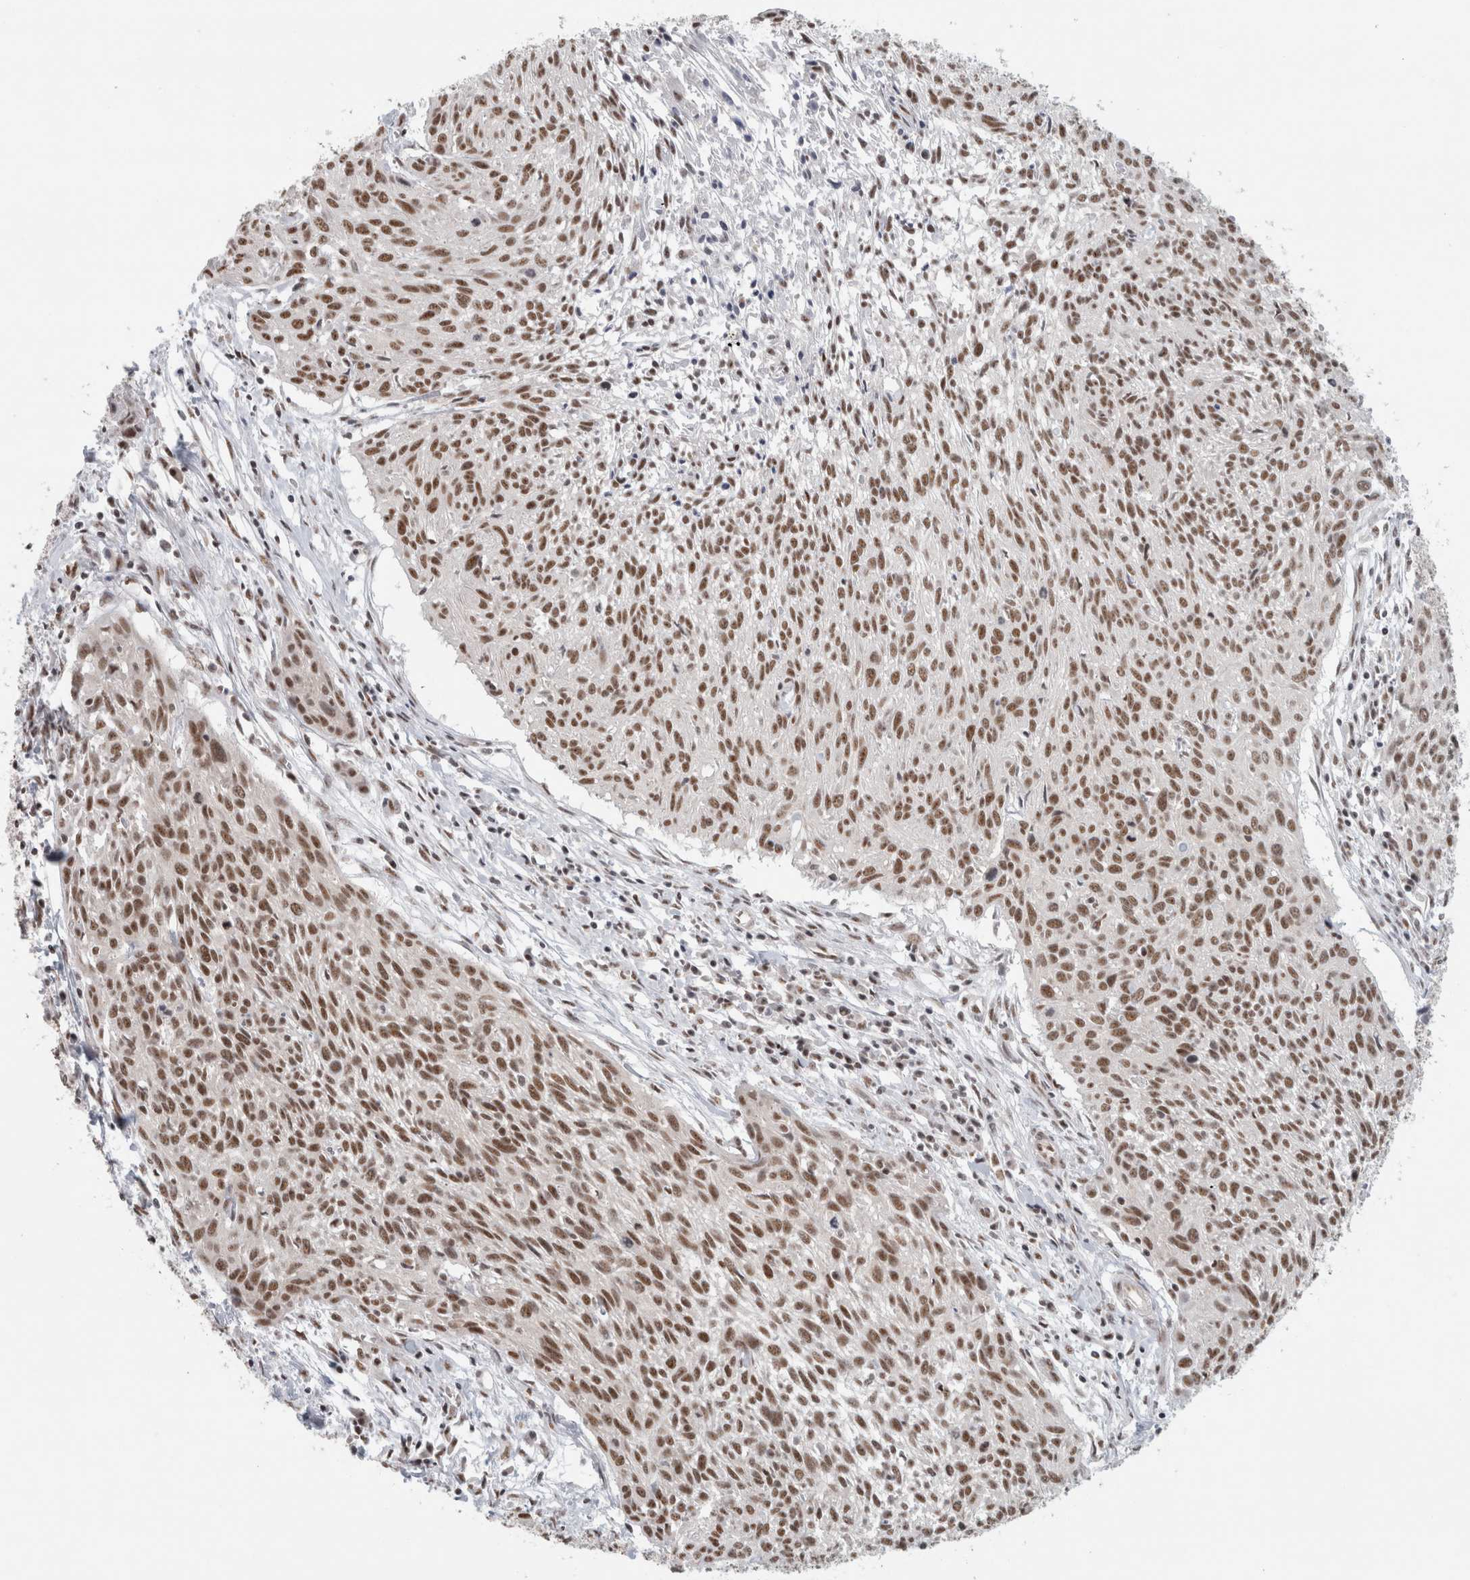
{"staining": {"intensity": "moderate", "quantity": ">75%", "location": "nuclear"}, "tissue": "cervical cancer", "cell_type": "Tumor cells", "image_type": "cancer", "snomed": [{"axis": "morphology", "description": "Squamous cell carcinoma, NOS"}, {"axis": "topography", "description": "Cervix"}], "caption": "Cervical cancer stained with a protein marker demonstrates moderate staining in tumor cells.", "gene": "TRMT12", "patient": {"sex": "female", "age": 51}}